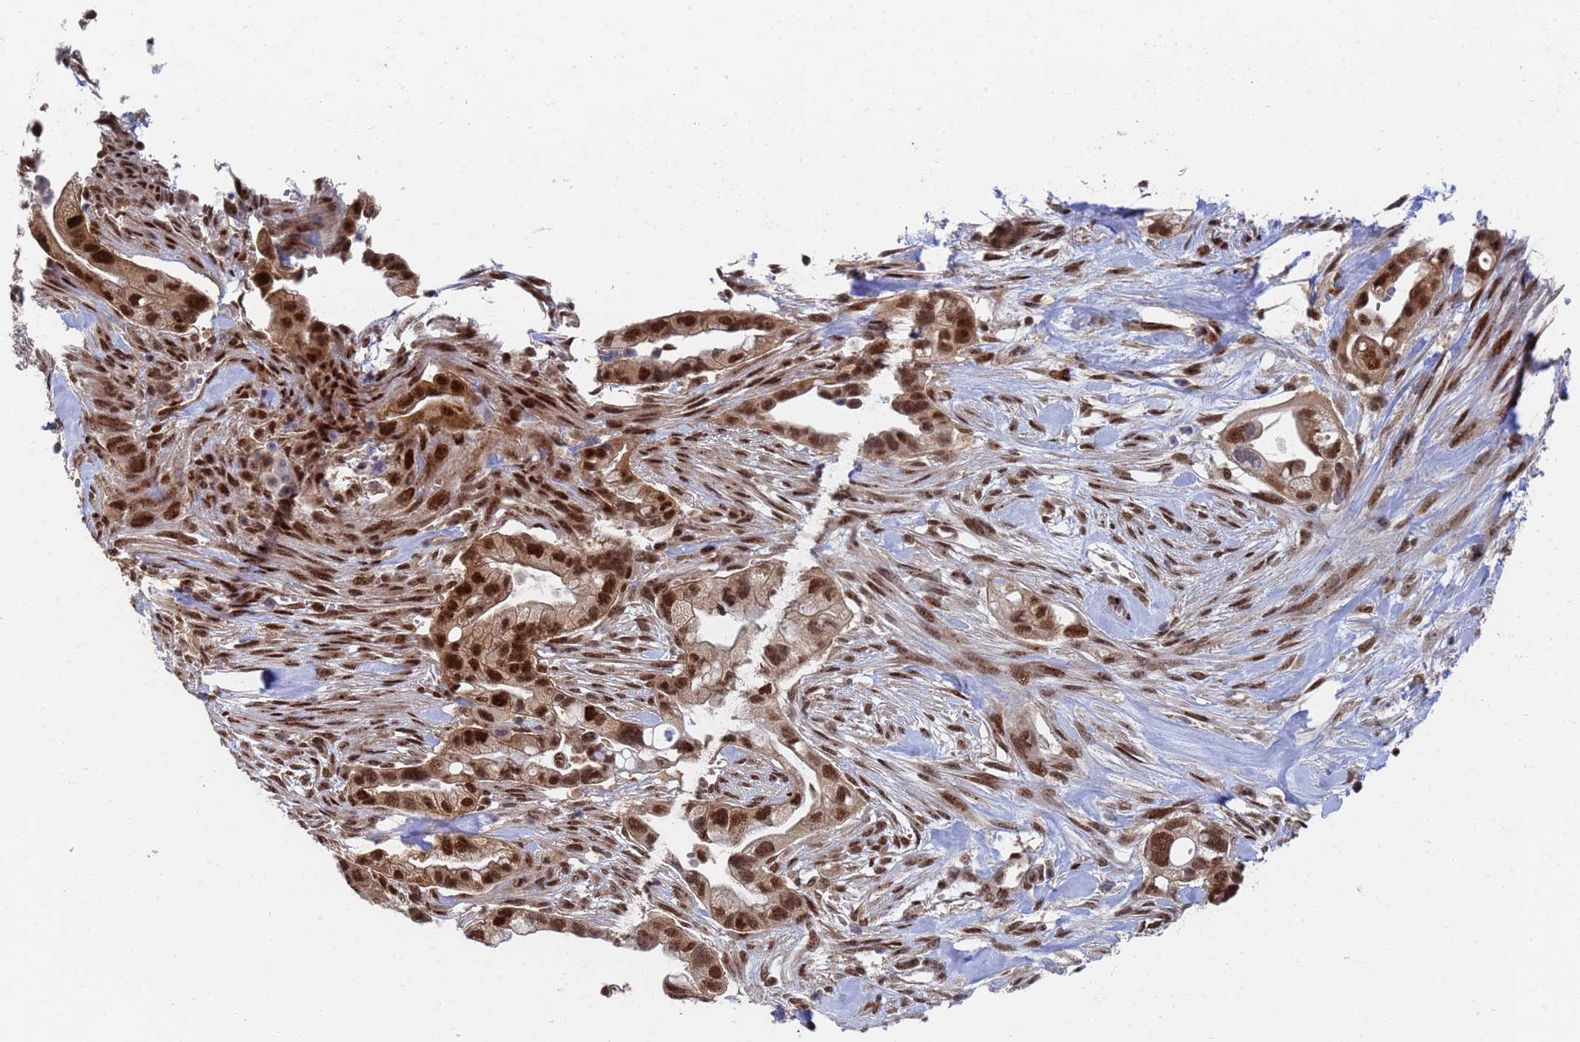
{"staining": {"intensity": "strong", "quantity": ">75%", "location": "nuclear"}, "tissue": "pancreatic cancer", "cell_type": "Tumor cells", "image_type": "cancer", "snomed": [{"axis": "morphology", "description": "Adenocarcinoma, NOS"}, {"axis": "topography", "description": "Pancreas"}], "caption": "Protein staining by IHC shows strong nuclear positivity in approximately >75% of tumor cells in pancreatic adenocarcinoma. (DAB (3,3'-diaminobenzidine) IHC with brightfield microscopy, high magnification).", "gene": "AP5Z1", "patient": {"sex": "male", "age": 44}}